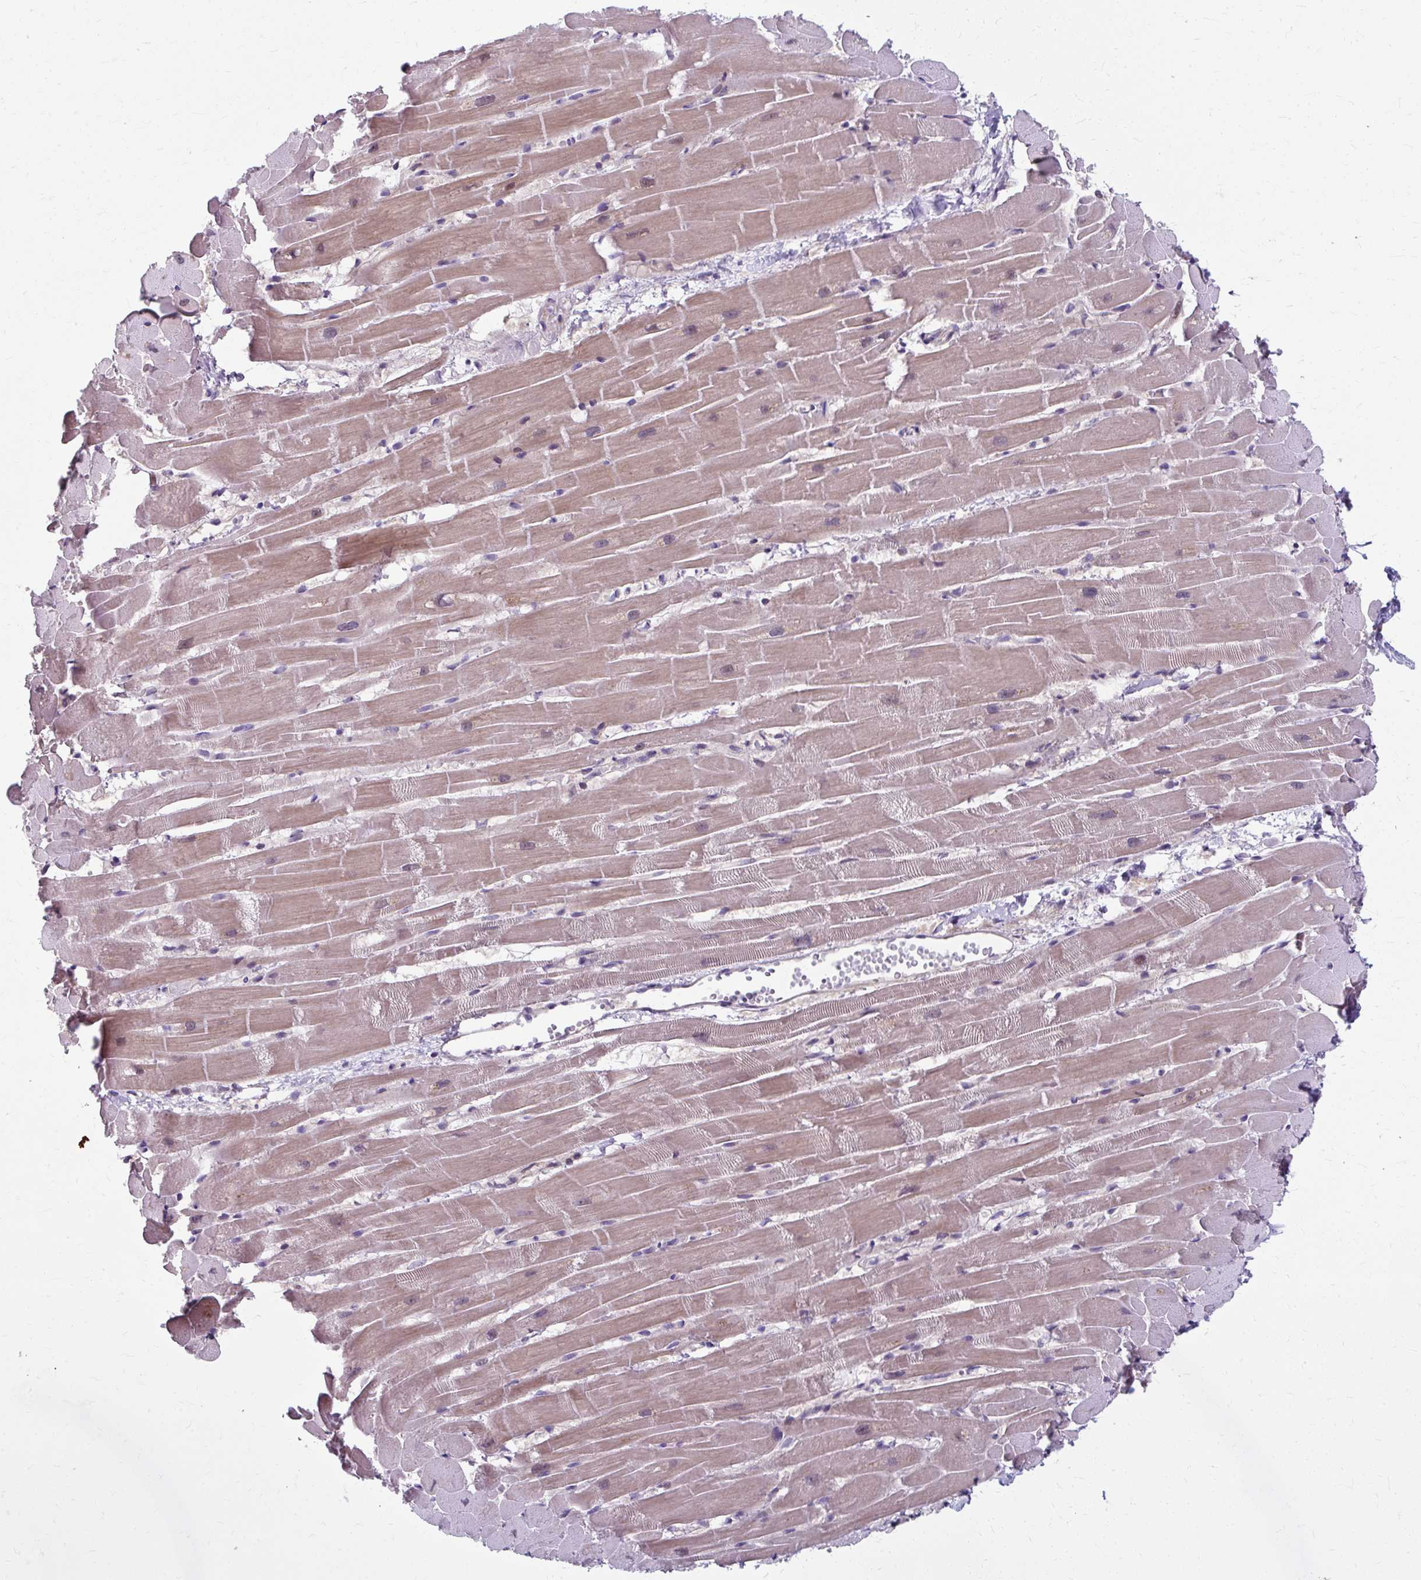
{"staining": {"intensity": "moderate", "quantity": "25%-75%", "location": "cytoplasmic/membranous"}, "tissue": "heart muscle", "cell_type": "Cardiomyocytes", "image_type": "normal", "snomed": [{"axis": "morphology", "description": "Normal tissue, NOS"}, {"axis": "topography", "description": "Heart"}], "caption": "Heart muscle stained with immunohistochemistry exhibits moderate cytoplasmic/membranous expression in approximately 25%-75% of cardiomyocytes. Nuclei are stained in blue.", "gene": "ZNF555", "patient": {"sex": "male", "age": 37}}